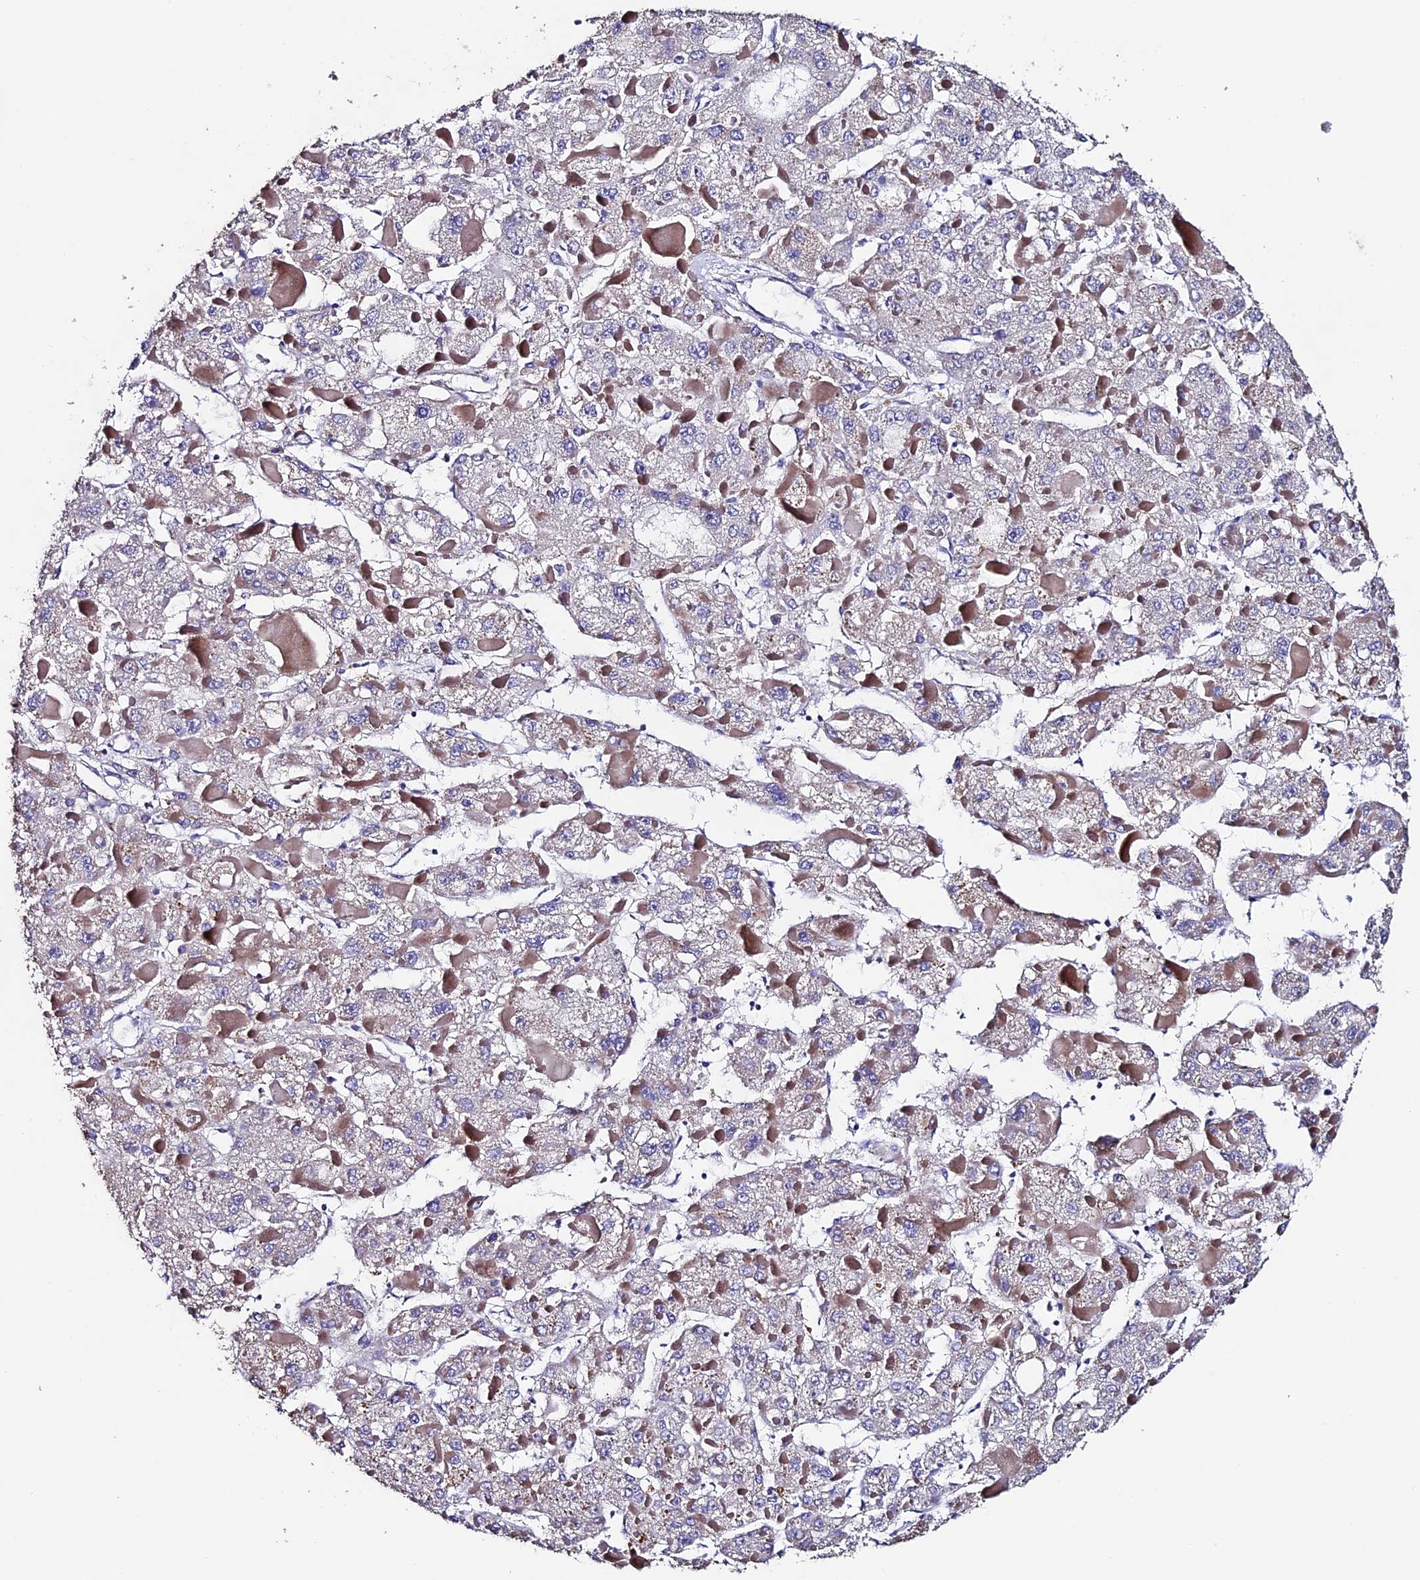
{"staining": {"intensity": "weak", "quantity": "25%-75%", "location": "cytoplasmic/membranous"}, "tissue": "liver cancer", "cell_type": "Tumor cells", "image_type": "cancer", "snomed": [{"axis": "morphology", "description": "Carcinoma, Hepatocellular, NOS"}, {"axis": "topography", "description": "Liver"}], "caption": "Liver cancer (hepatocellular carcinoma) tissue reveals weak cytoplasmic/membranous expression in about 25%-75% of tumor cells, visualized by immunohistochemistry.", "gene": "FBXW9", "patient": {"sex": "female", "age": 73}}